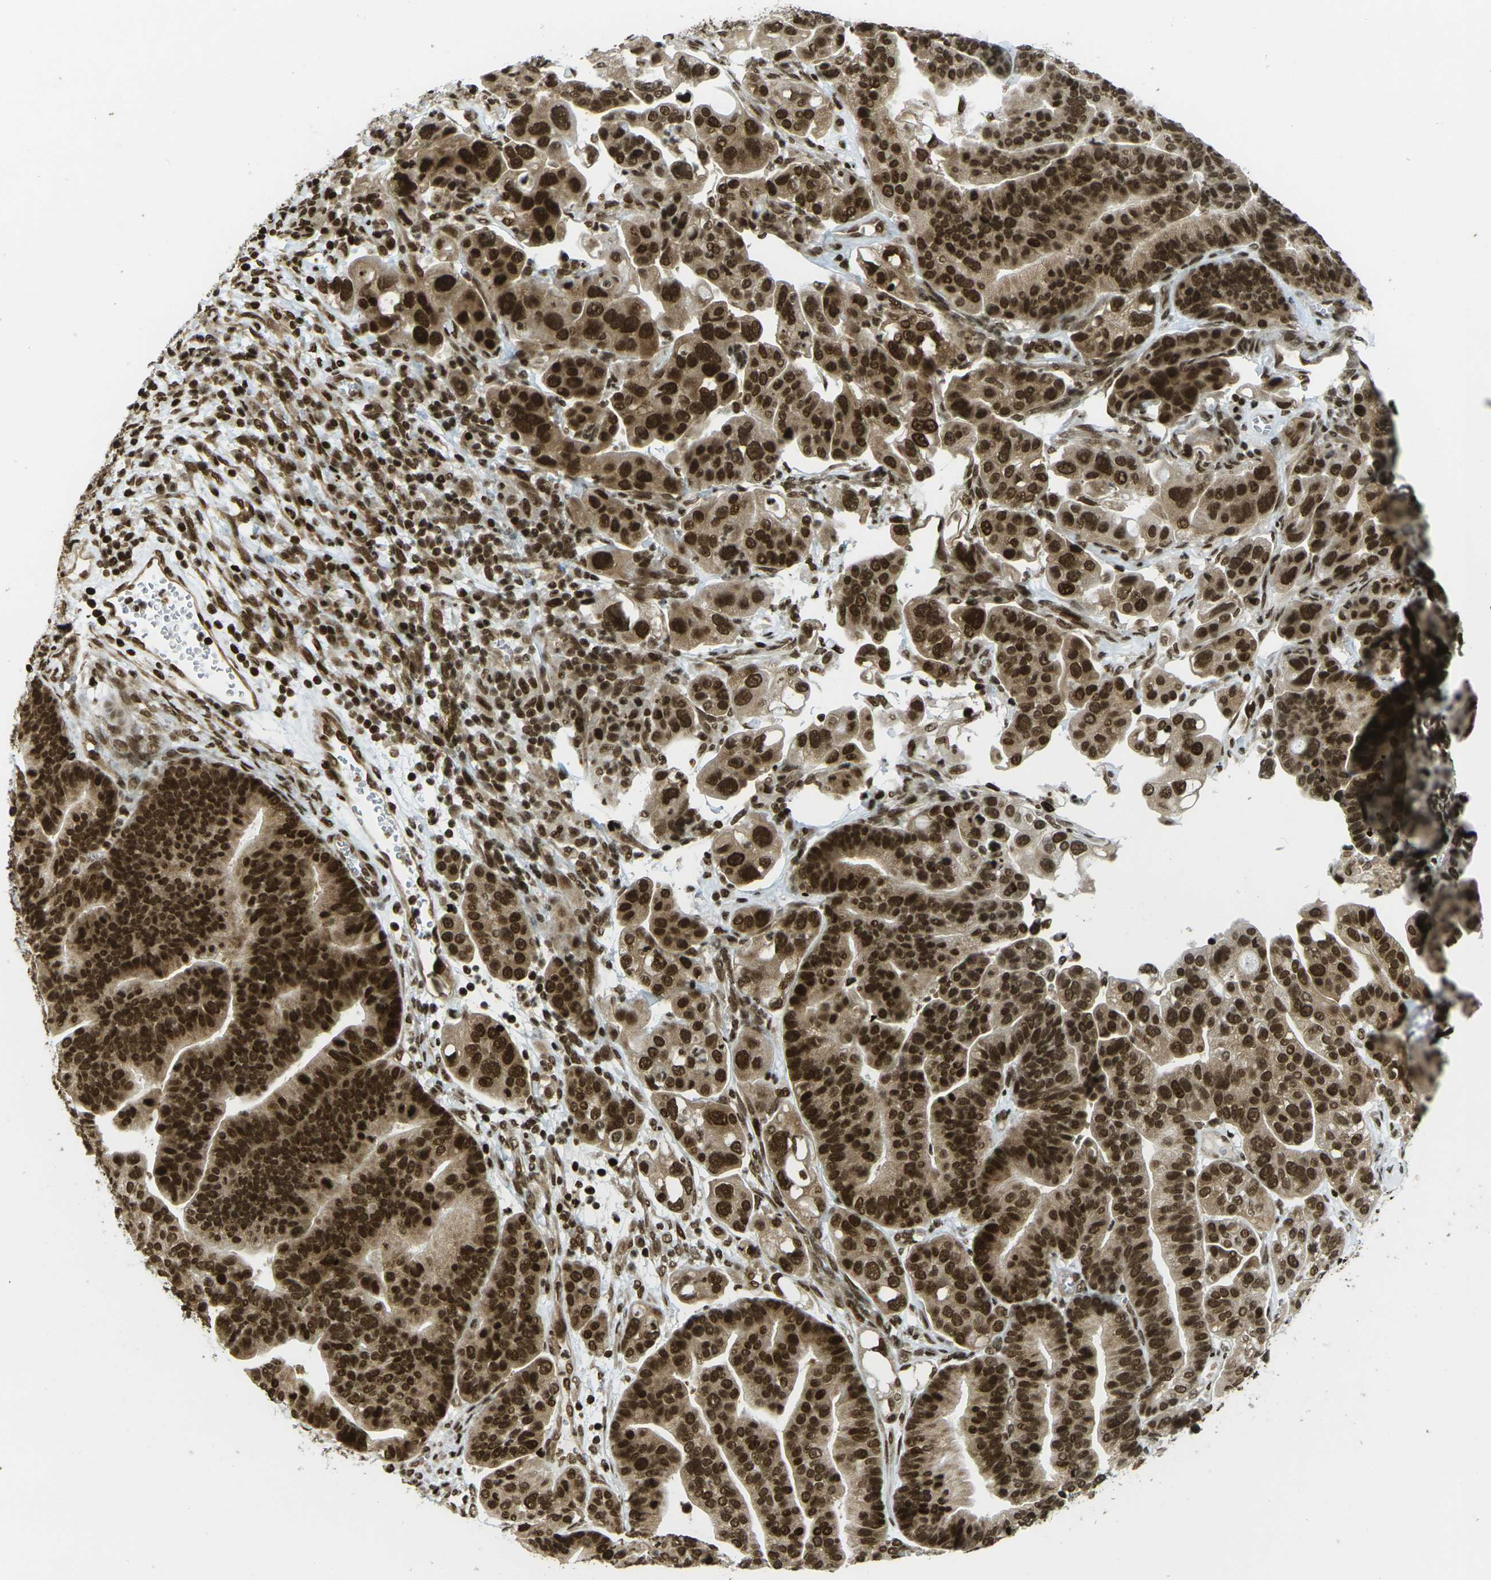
{"staining": {"intensity": "strong", "quantity": ">75%", "location": "cytoplasmic/membranous,nuclear"}, "tissue": "ovarian cancer", "cell_type": "Tumor cells", "image_type": "cancer", "snomed": [{"axis": "morphology", "description": "Cystadenocarcinoma, serous, NOS"}, {"axis": "topography", "description": "Ovary"}], "caption": "Immunohistochemical staining of ovarian cancer (serous cystadenocarcinoma) exhibits high levels of strong cytoplasmic/membranous and nuclear protein staining in about >75% of tumor cells.", "gene": "RUVBL2", "patient": {"sex": "female", "age": 56}}